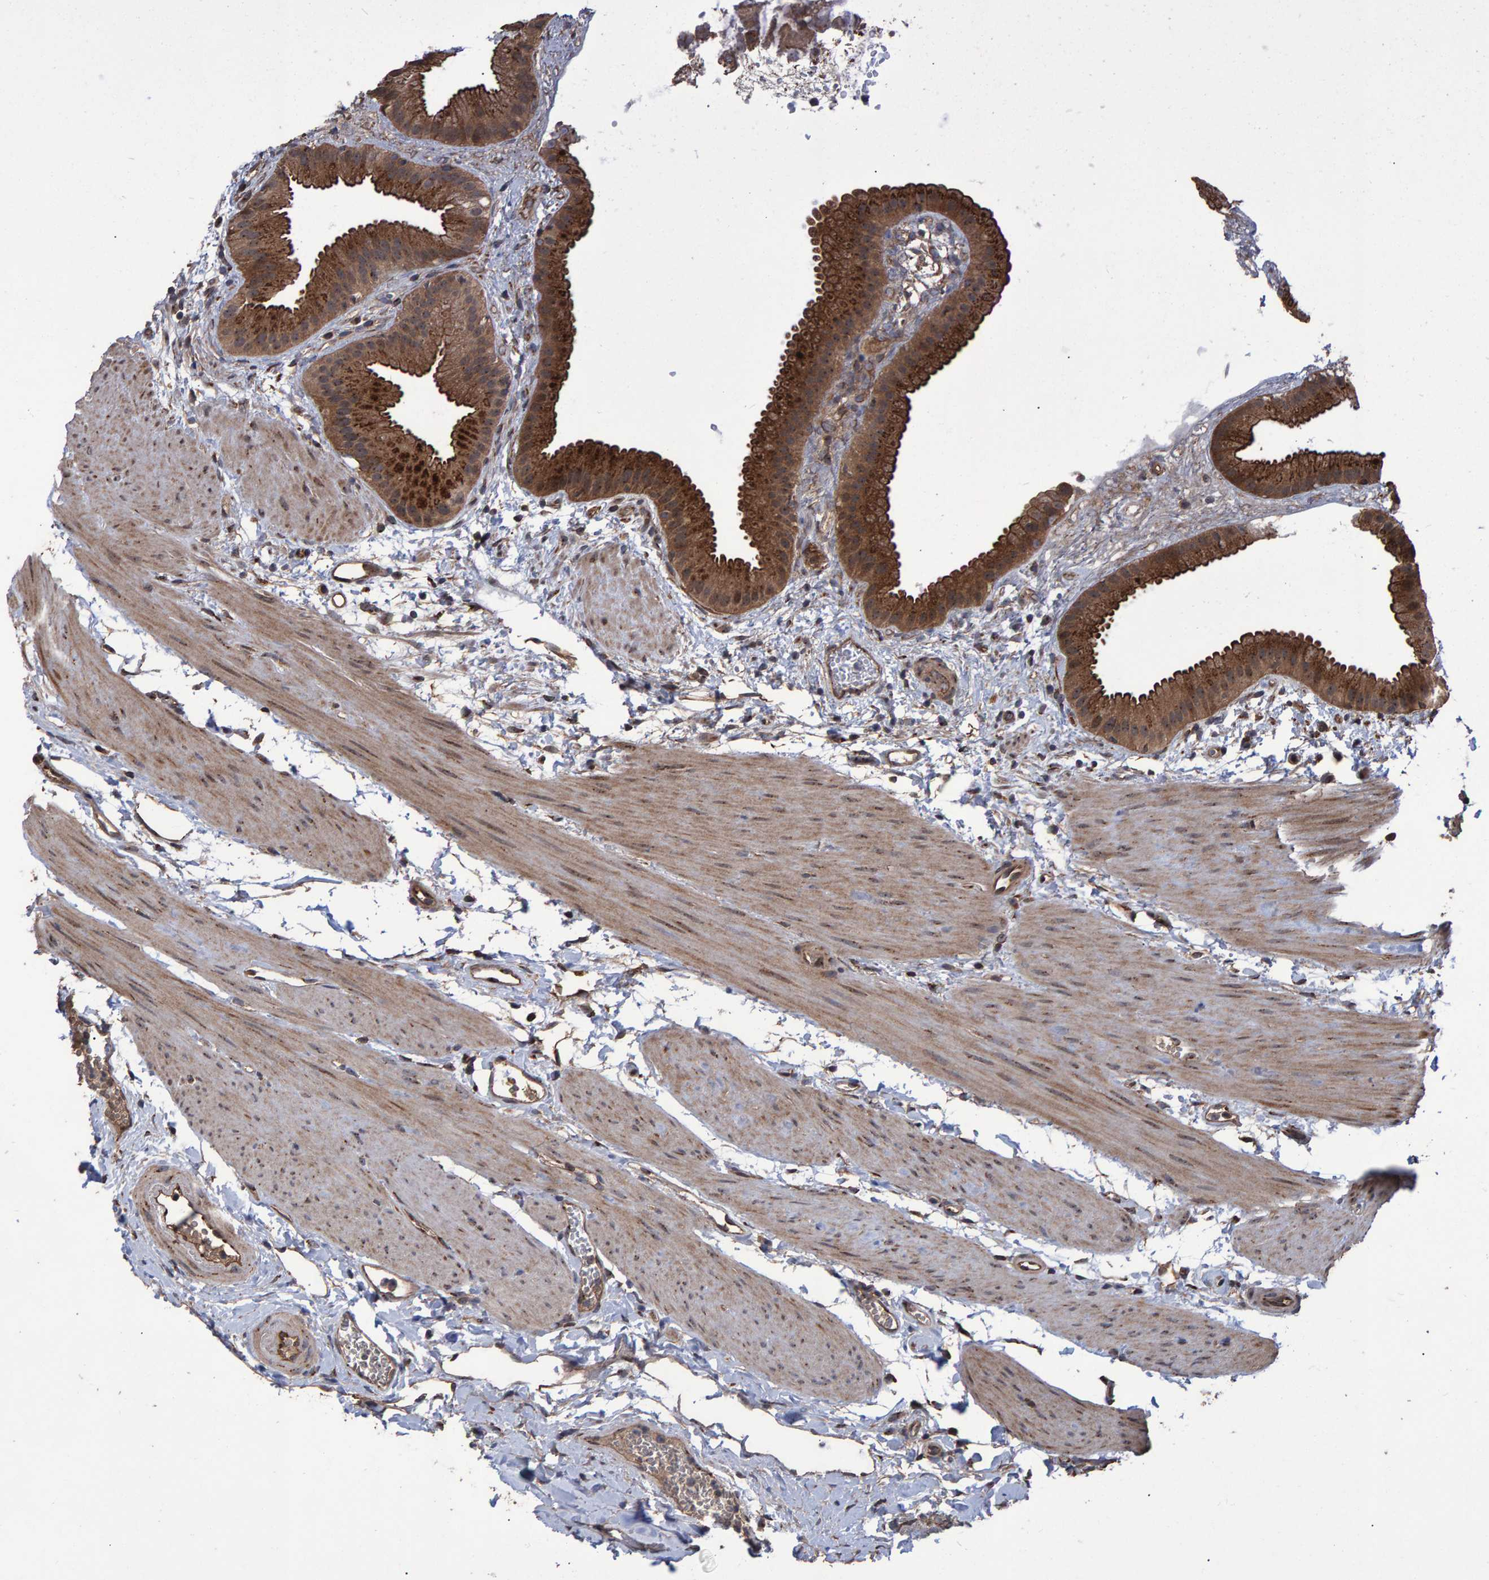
{"staining": {"intensity": "strong", "quantity": ">75%", "location": "cytoplasmic/membranous,nuclear"}, "tissue": "gallbladder", "cell_type": "Glandular cells", "image_type": "normal", "snomed": [{"axis": "morphology", "description": "Normal tissue, NOS"}, {"axis": "topography", "description": "Gallbladder"}], "caption": "Protein staining of normal gallbladder demonstrates strong cytoplasmic/membranous,nuclear expression in approximately >75% of glandular cells. (DAB (3,3'-diaminobenzidine) = brown stain, brightfield microscopy at high magnification).", "gene": "TRIM68", "patient": {"sex": "female", "age": 64}}